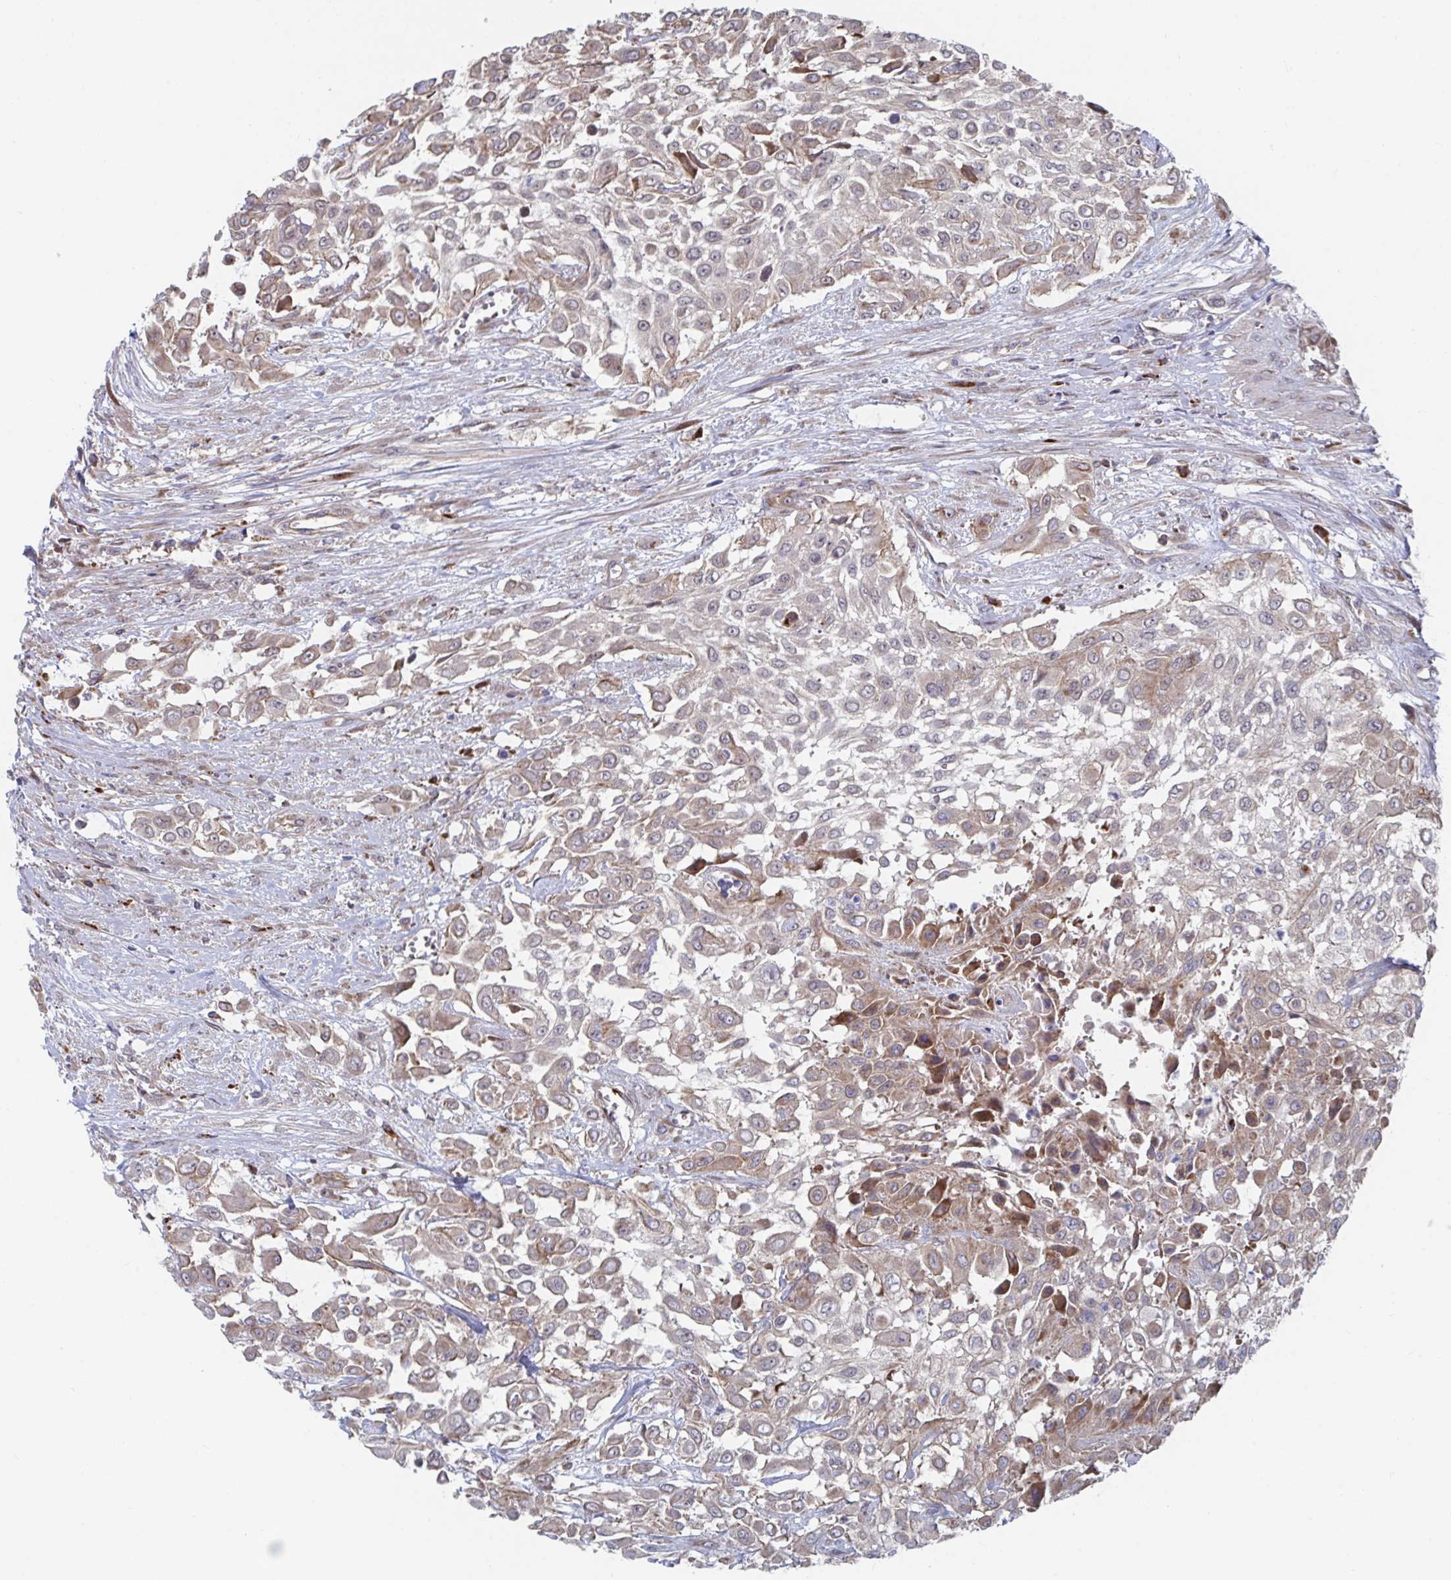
{"staining": {"intensity": "moderate", "quantity": ">75%", "location": "cytoplasmic/membranous"}, "tissue": "urothelial cancer", "cell_type": "Tumor cells", "image_type": "cancer", "snomed": [{"axis": "morphology", "description": "Urothelial carcinoma, High grade"}, {"axis": "topography", "description": "Urinary bladder"}], "caption": "High-grade urothelial carcinoma was stained to show a protein in brown. There is medium levels of moderate cytoplasmic/membranous positivity in approximately >75% of tumor cells. (DAB (3,3'-diaminobenzidine) IHC, brown staining for protein, blue staining for nuclei).", "gene": "FJX1", "patient": {"sex": "male", "age": 57}}